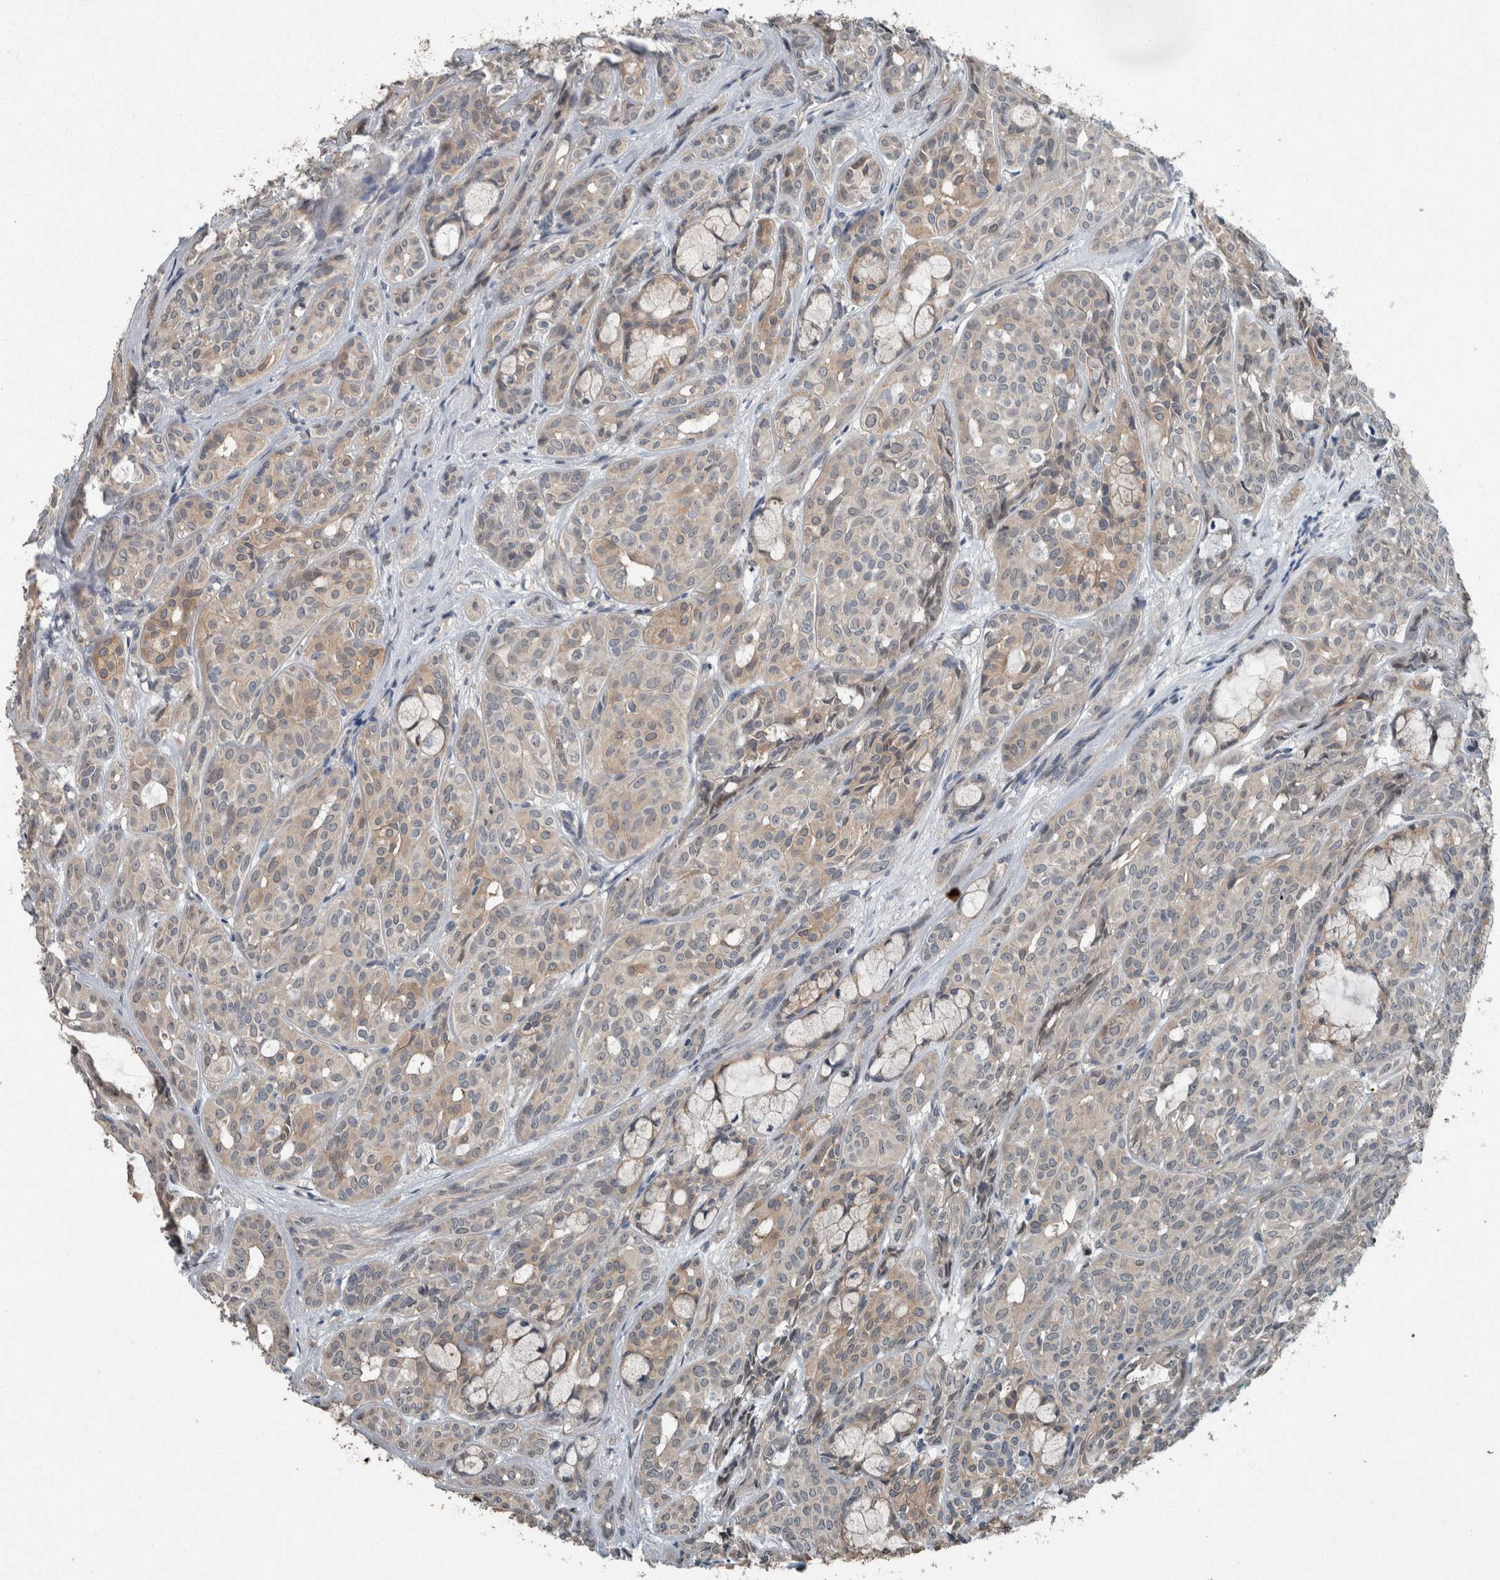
{"staining": {"intensity": "weak", "quantity": "25%-75%", "location": "cytoplasmic/membranous"}, "tissue": "head and neck cancer", "cell_type": "Tumor cells", "image_type": "cancer", "snomed": [{"axis": "morphology", "description": "Adenocarcinoma, NOS"}, {"axis": "topography", "description": "Salivary gland, NOS"}, {"axis": "topography", "description": "Head-Neck"}], "caption": "Immunohistochemical staining of head and neck cancer (adenocarcinoma) shows low levels of weak cytoplasmic/membranous protein expression in approximately 25%-75% of tumor cells.", "gene": "KNTC1", "patient": {"sex": "female", "age": 76}}